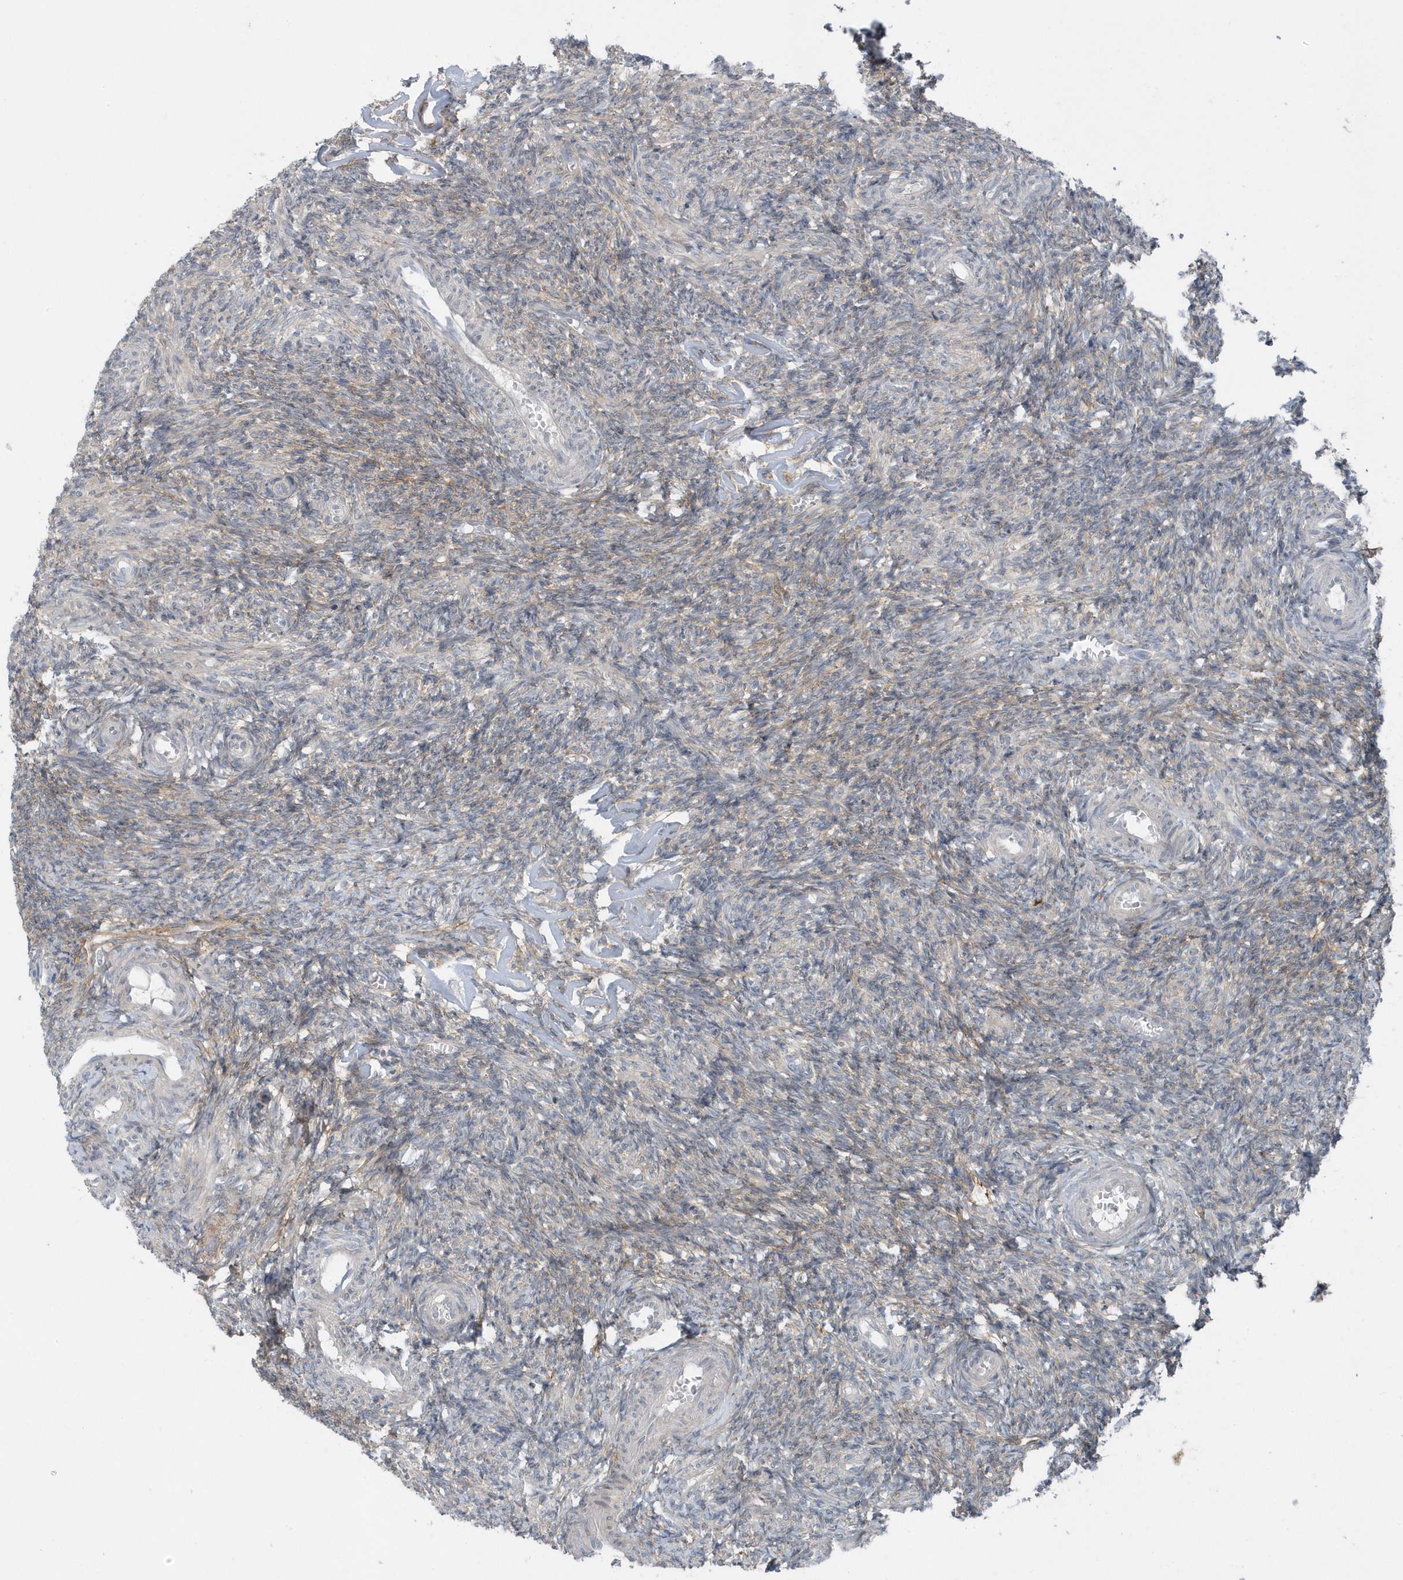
{"staining": {"intensity": "negative", "quantity": "none", "location": "none"}, "tissue": "ovary", "cell_type": "Follicle cells", "image_type": "normal", "snomed": [{"axis": "morphology", "description": "Normal tissue, NOS"}, {"axis": "topography", "description": "Ovary"}], "caption": "Ovary stained for a protein using IHC shows no expression follicle cells.", "gene": "PARD3B", "patient": {"sex": "female", "age": 27}}